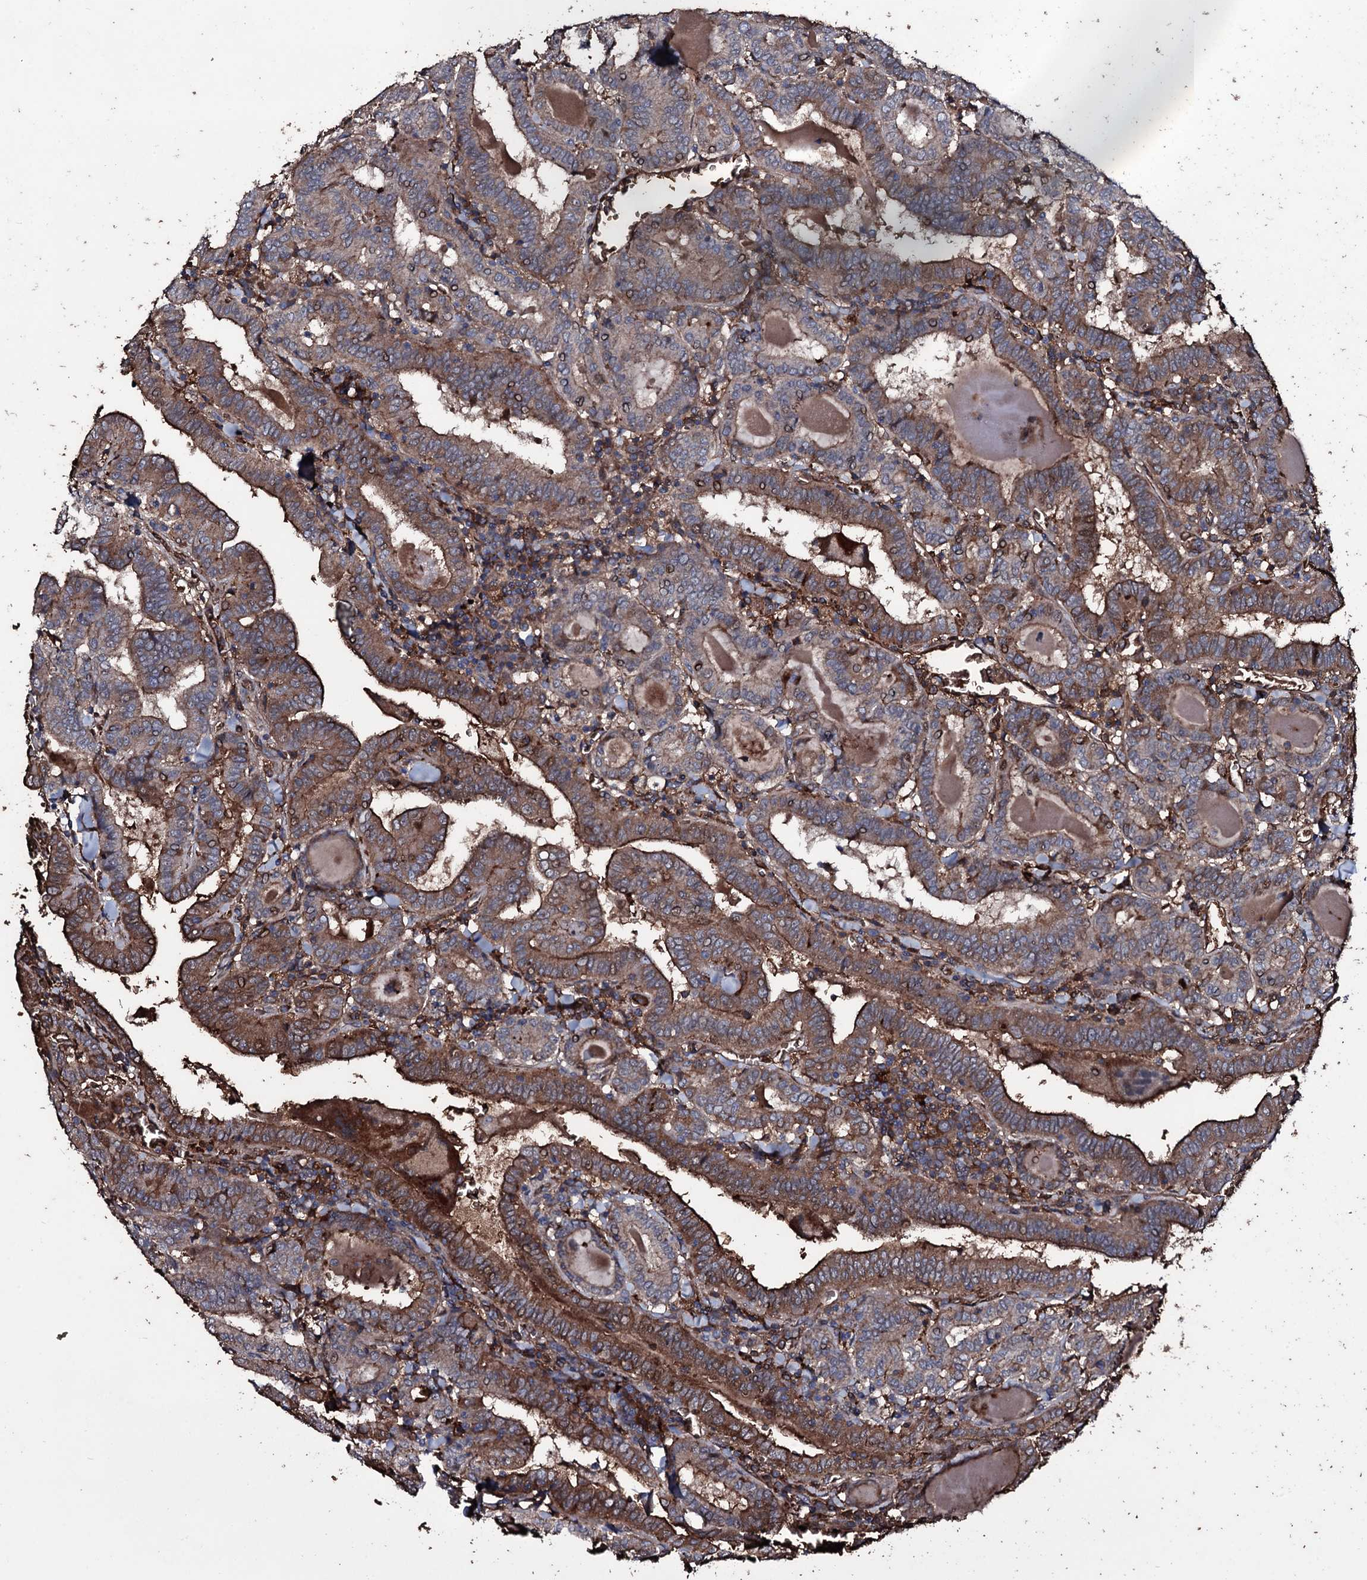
{"staining": {"intensity": "moderate", "quantity": ">75%", "location": "cytoplasmic/membranous"}, "tissue": "thyroid cancer", "cell_type": "Tumor cells", "image_type": "cancer", "snomed": [{"axis": "morphology", "description": "Papillary adenocarcinoma, NOS"}, {"axis": "topography", "description": "Thyroid gland"}], "caption": "Papillary adenocarcinoma (thyroid) stained with a protein marker exhibits moderate staining in tumor cells.", "gene": "ZSWIM8", "patient": {"sex": "female", "age": 72}}